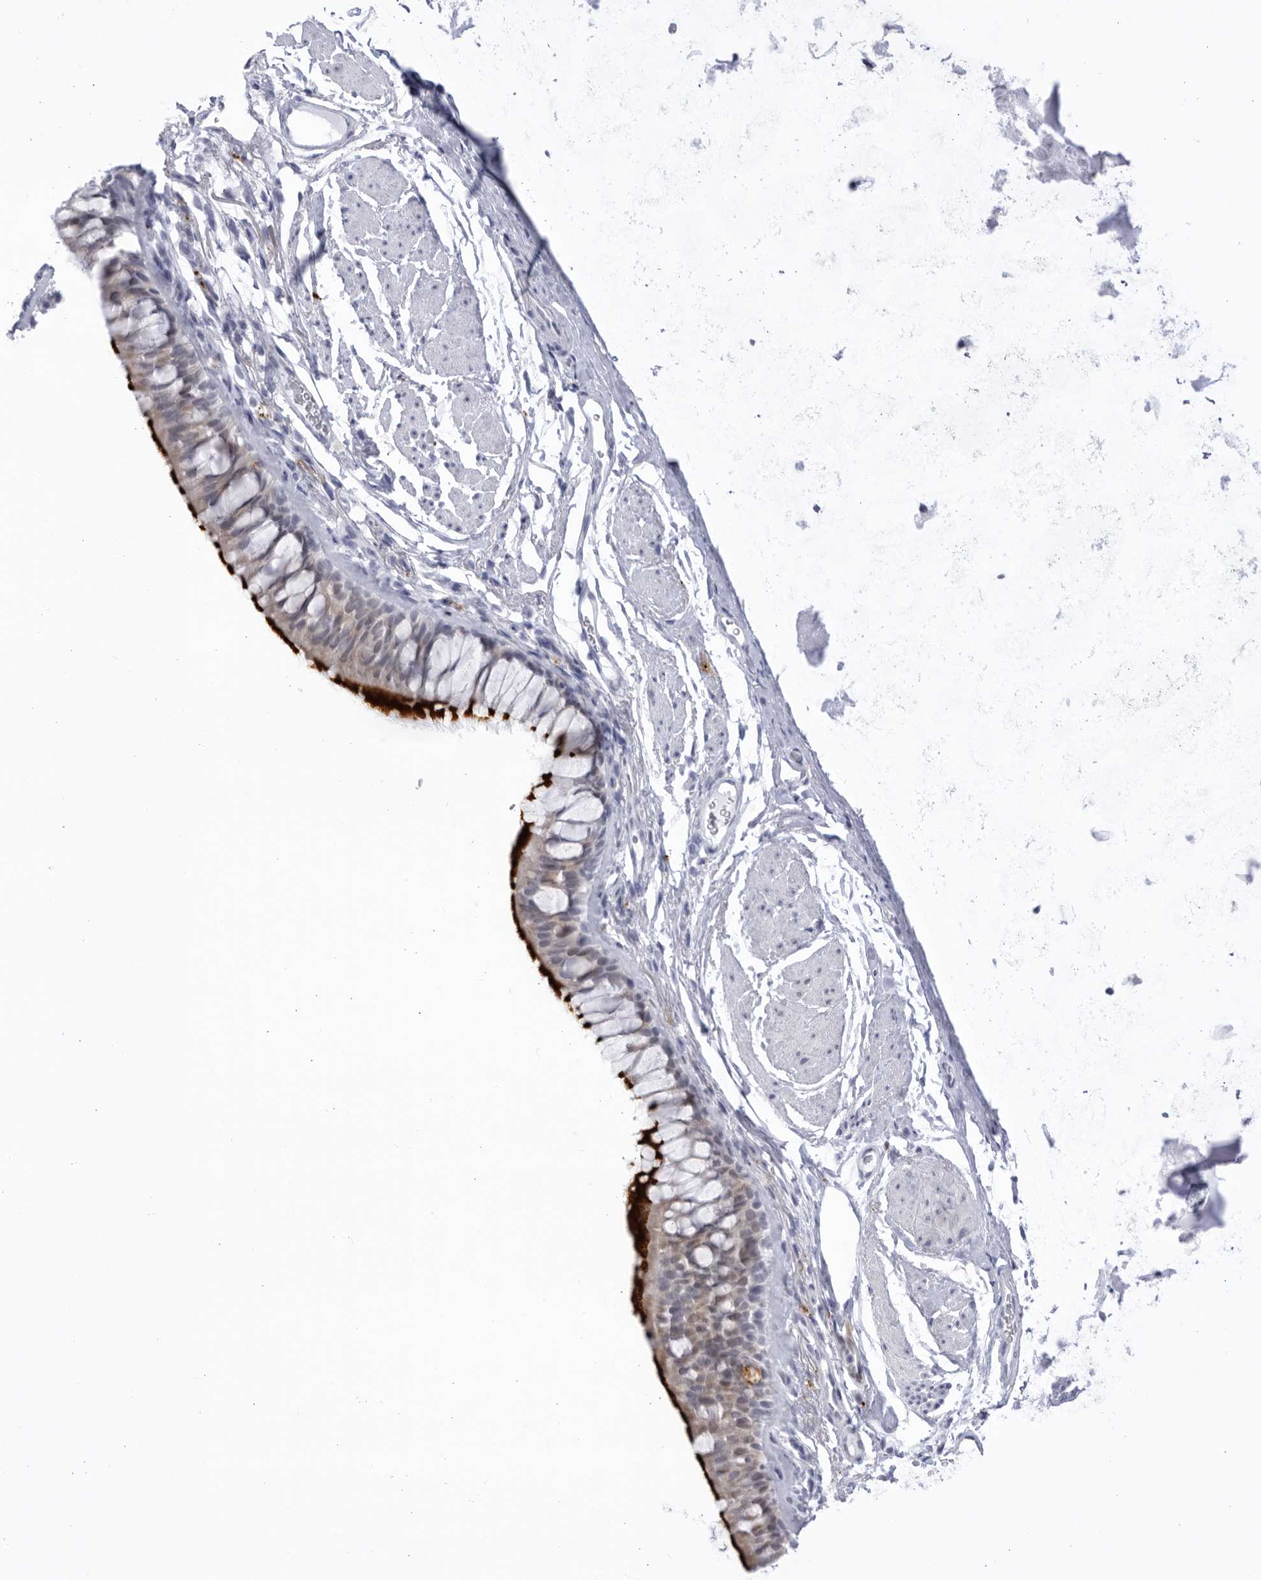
{"staining": {"intensity": "strong", "quantity": "25%-75%", "location": "cytoplasmic/membranous"}, "tissue": "bronchus", "cell_type": "Respiratory epithelial cells", "image_type": "normal", "snomed": [{"axis": "morphology", "description": "Normal tissue, NOS"}, {"axis": "topography", "description": "Cartilage tissue"}, {"axis": "topography", "description": "Bronchus"}], "caption": "IHC image of normal bronchus stained for a protein (brown), which exhibits high levels of strong cytoplasmic/membranous positivity in about 25%-75% of respiratory epithelial cells.", "gene": "CCDC181", "patient": {"sex": "female", "age": 53}}